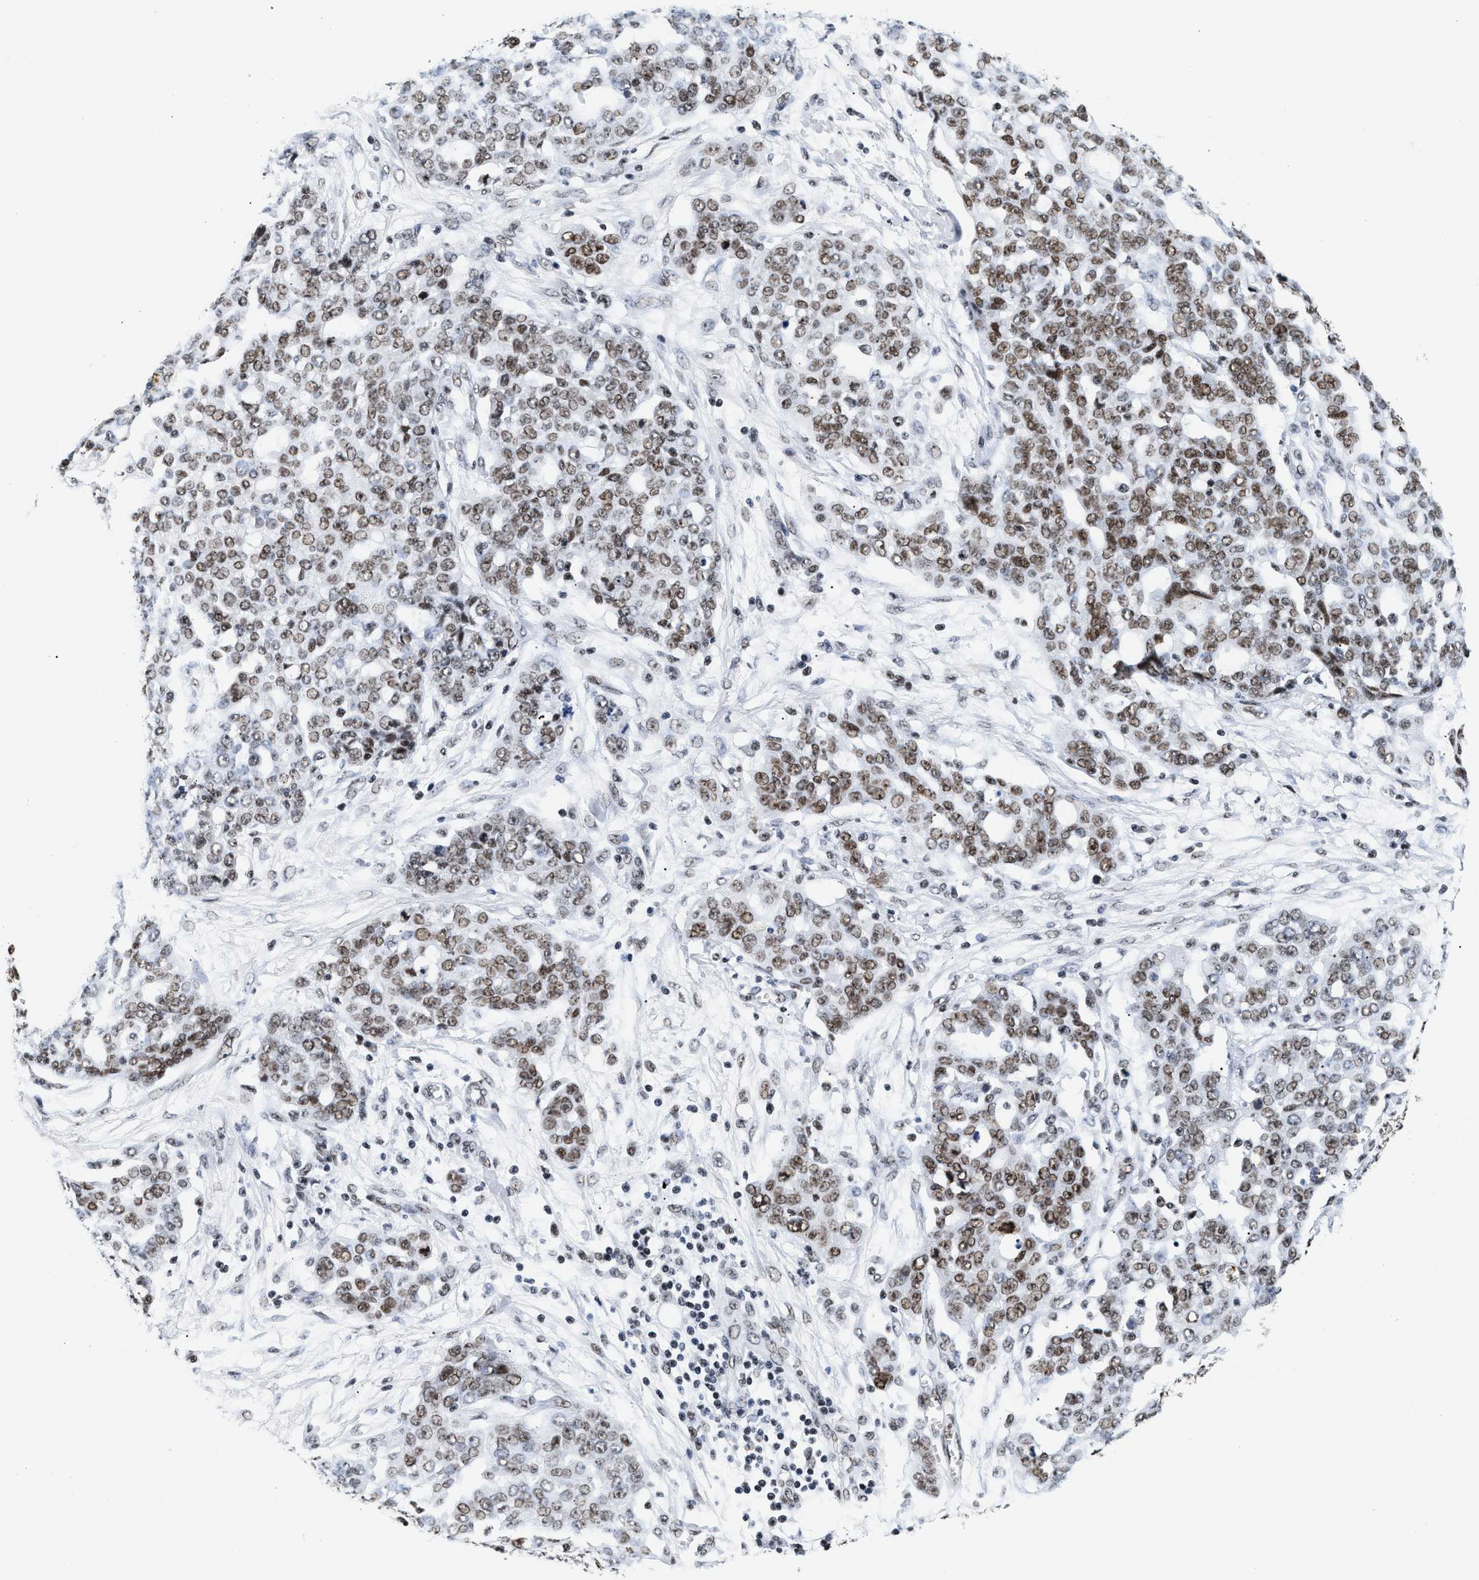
{"staining": {"intensity": "moderate", "quantity": ">75%", "location": "nuclear"}, "tissue": "ovarian cancer", "cell_type": "Tumor cells", "image_type": "cancer", "snomed": [{"axis": "morphology", "description": "Cystadenocarcinoma, serous, NOS"}, {"axis": "topography", "description": "Soft tissue"}, {"axis": "topography", "description": "Ovary"}], "caption": "Human serous cystadenocarcinoma (ovarian) stained for a protein (brown) shows moderate nuclear positive expression in approximately >75% of tumor cells.", "gene": "RAD21", "patient": {"sex": "female", "age": 57}}